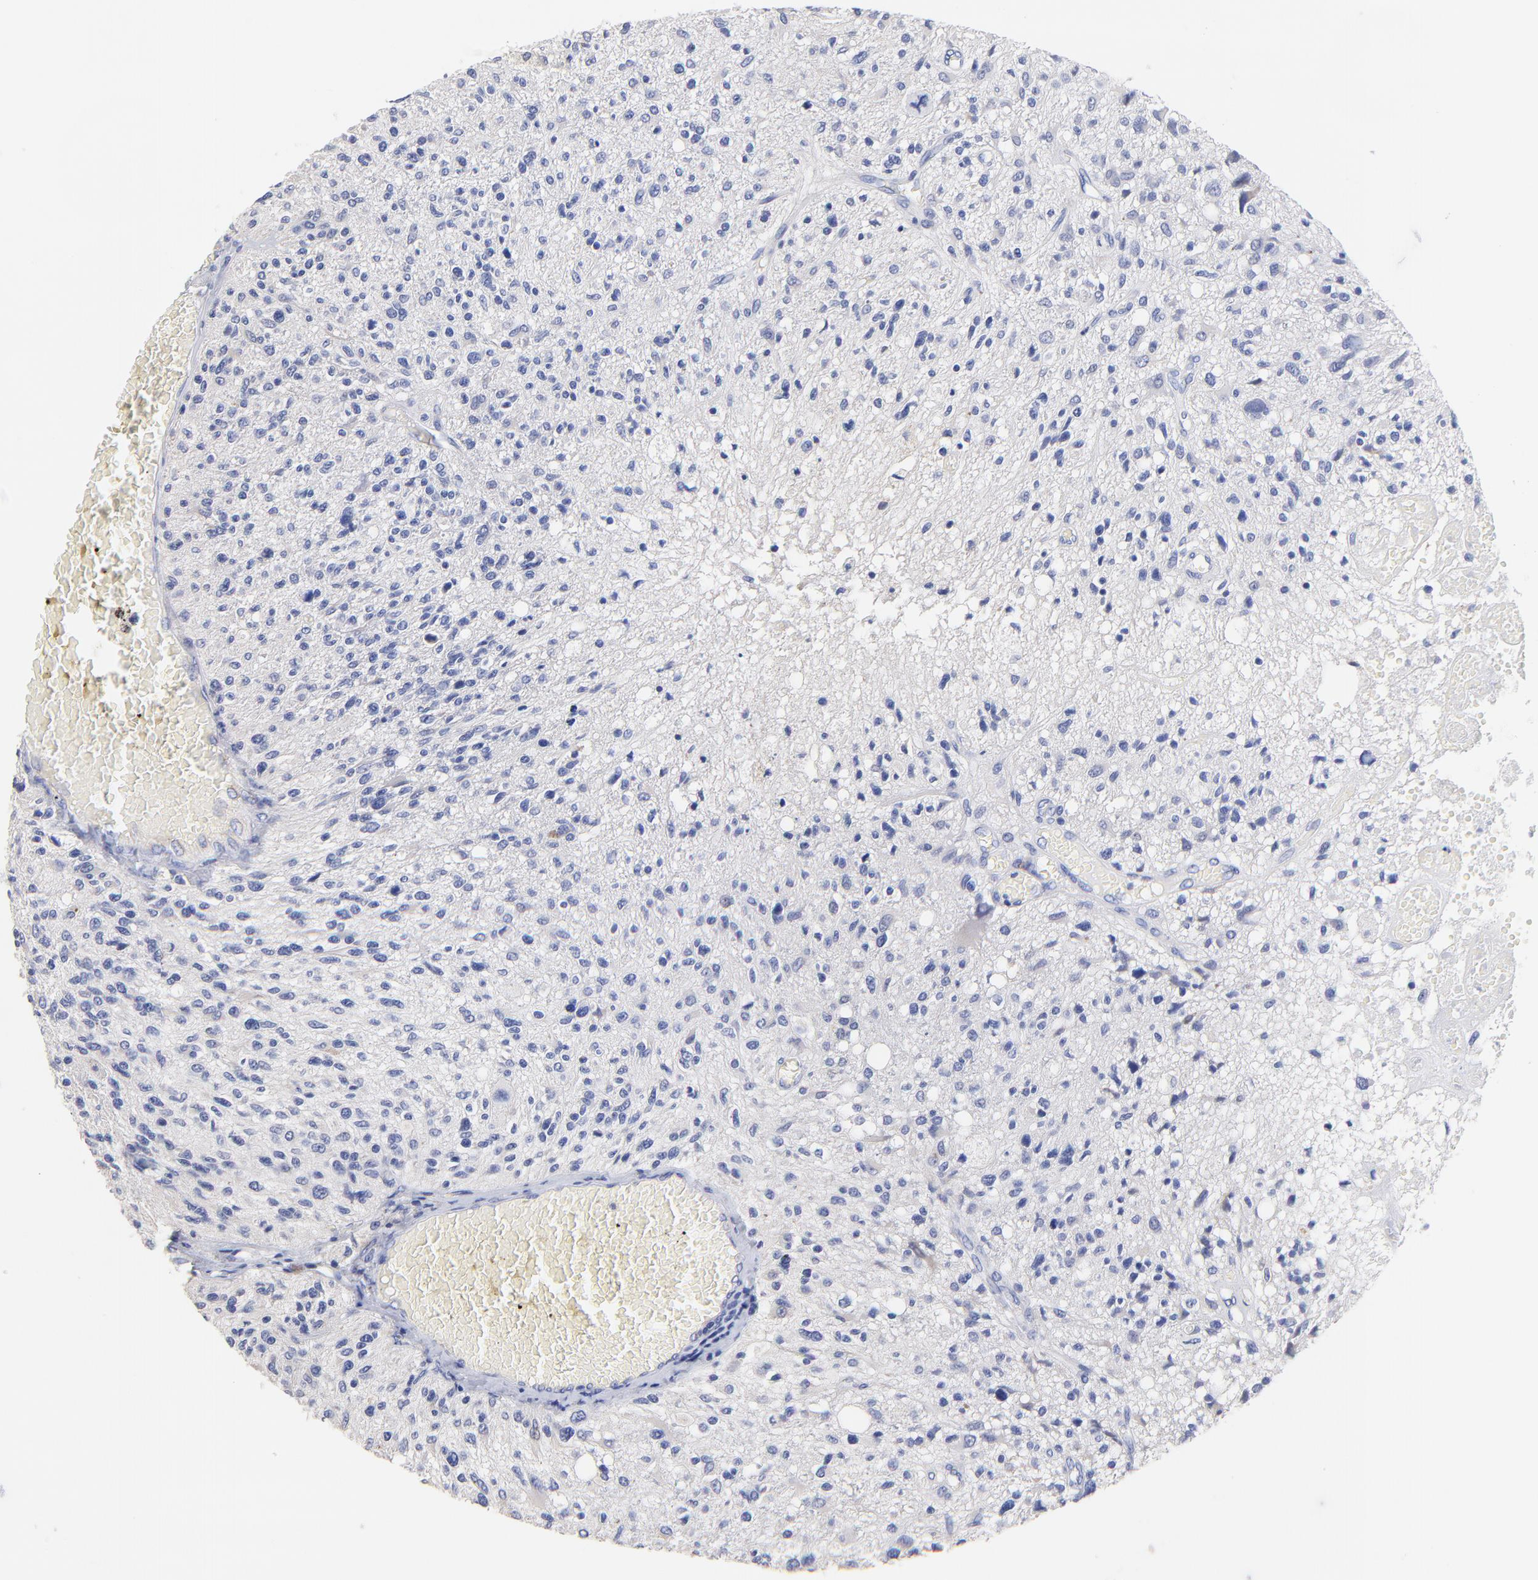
{"staining": {"intensity": "negative", "quantity": "none", "location": "none"}, "tissue": "glioma", "cell_type": "Tumor cells", "image_type": "cancer", "snomed": [{"axis": "morphology", "description": "Glioma, malignant, High grade"}, {"axis": "topography", "description": "Cerebral cortex"}], "caption": "Tumor cells are negative for brown protein staining in glioma.", "gene": "LAX1", "patient": {"sex": "male", "age": 76}}